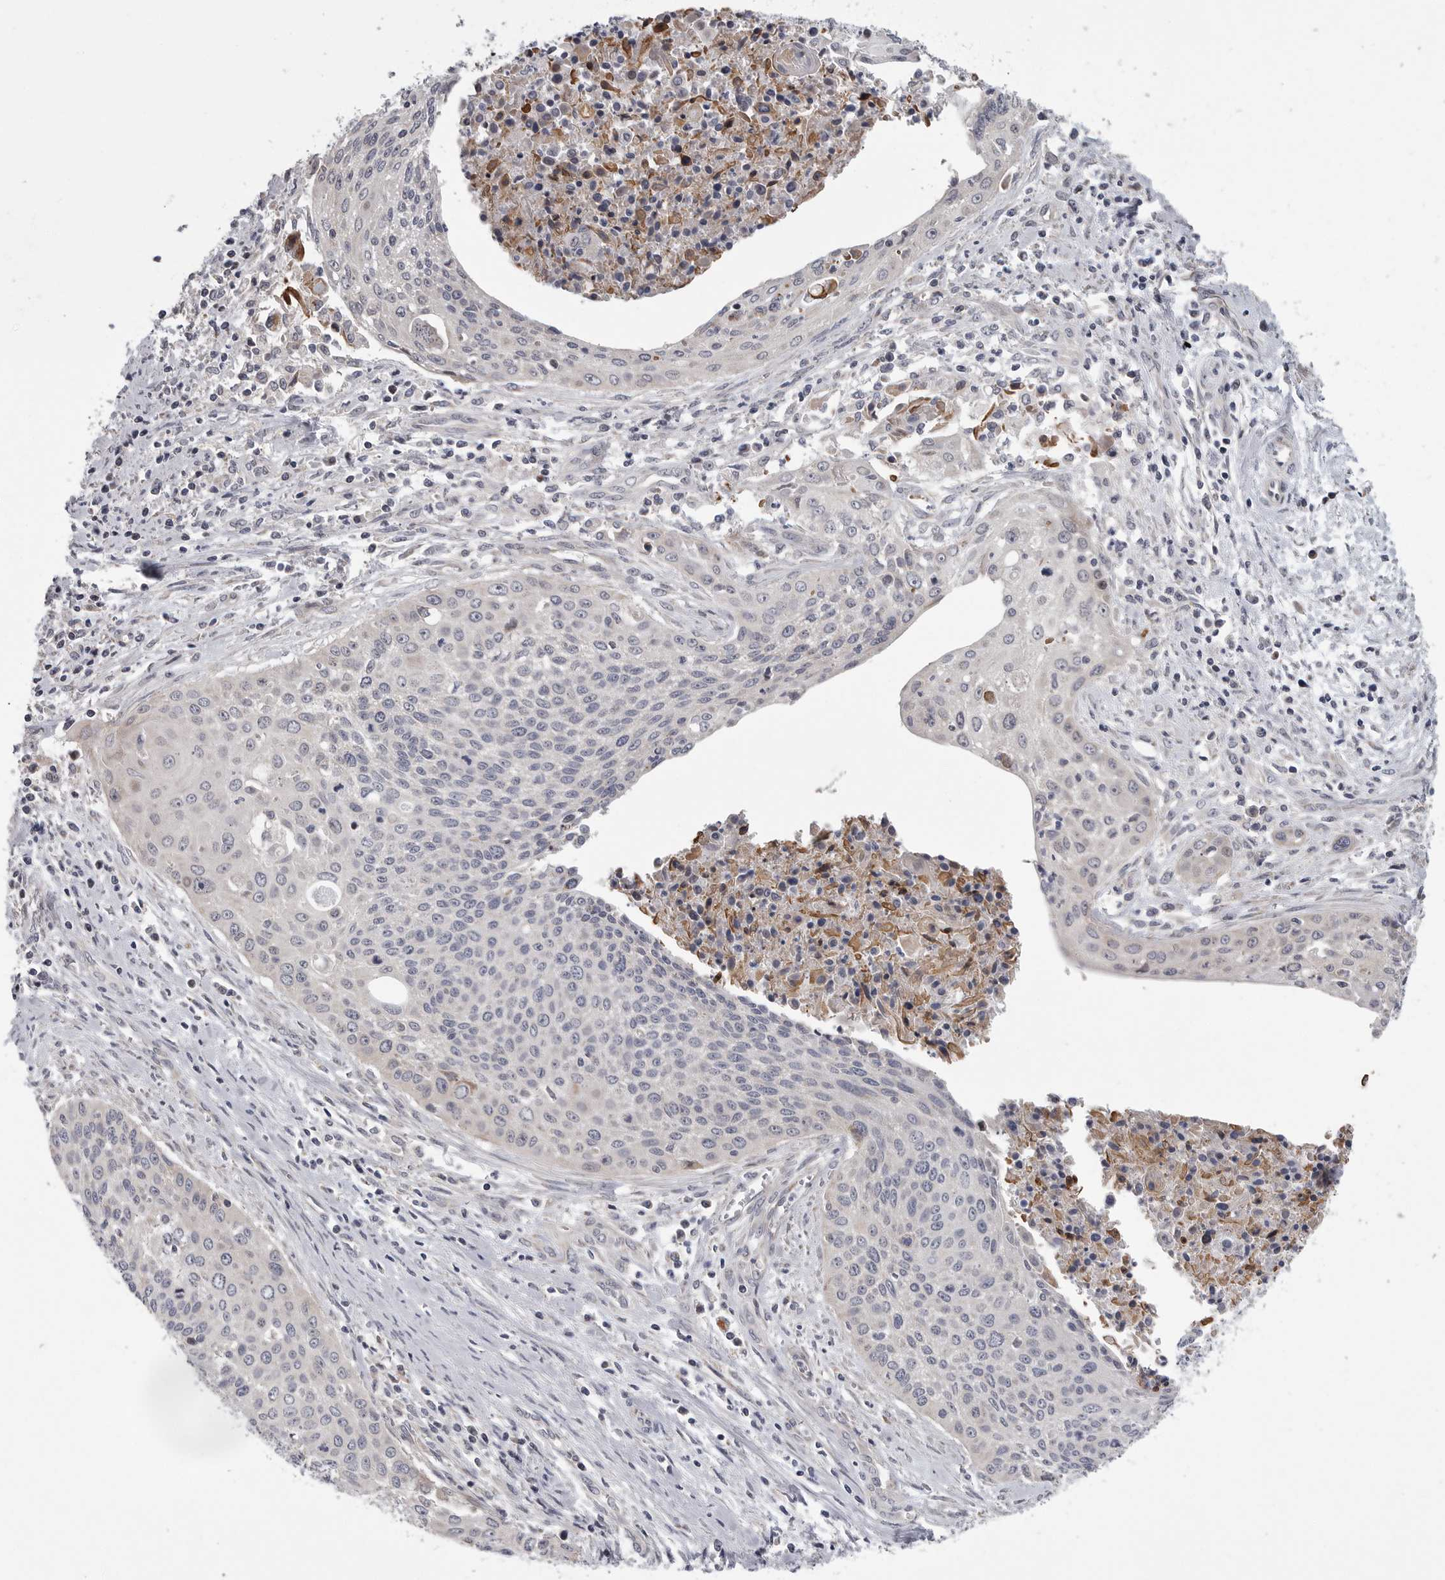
{"staining": {"intensity": "negative", "quantity": "none", "location": "none"}, "tissue": "cervical cancer", "cell_type": "Tumor cells", "image_type": "cancer", "snomed": [{"axis": "morphology", "description": "Squamous cell carcinoma, NOS"}, {"axis": "topography", "description": "Cervix"}], "caption": "High magnification brightfield microscopy of cervical cancer stained with DAB (3,3'-diaminobenzidine) (brown) and counterstained with hematoxylin (blue): tumor cells show no significant staining.", "gene": "CRP", "patient": {"sex": "female", "age": 55}}